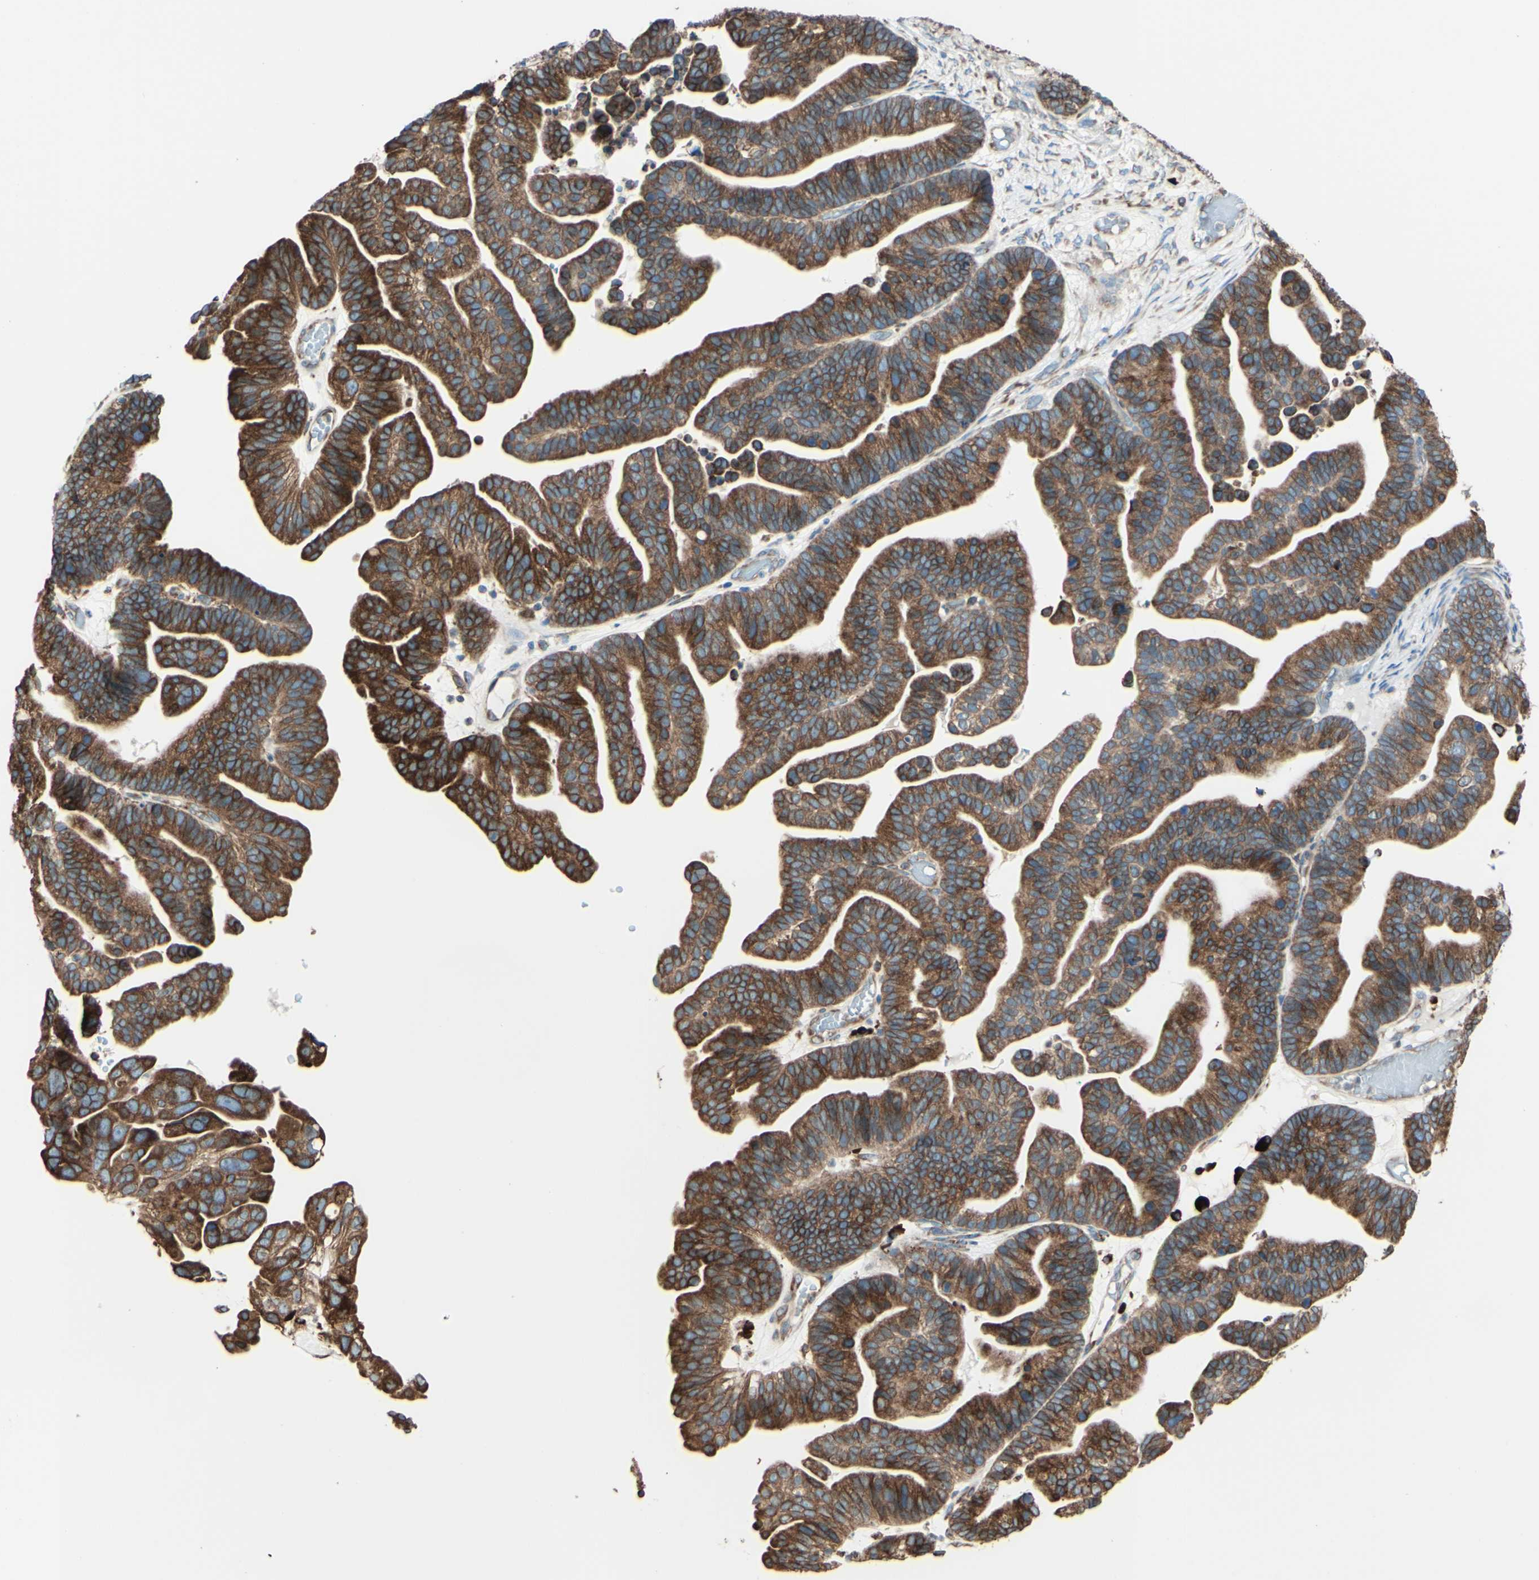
{"staining": {"intensity": "moderate", "quantity": ">75%", "location": "cytoplasmic/membranous"}, "tissue": "ovarian cancer", "cell_type": "Tumor cells", "image_type": "cancer", "snomed": [{"axis": "morphology", "description": "Cystadenocarcinoma, serous, NOS"}, {"axis": "topography", "description": "Ovary"}], "caption": "Protein staining by IHC displays moderate cytoplasmic/membranous staining in approximately >75% of tumor cells in ovarian serous cystadenocarcinoma.", "gene": "DNAJB11", "patient": {"sex": "female", "age": 56}}